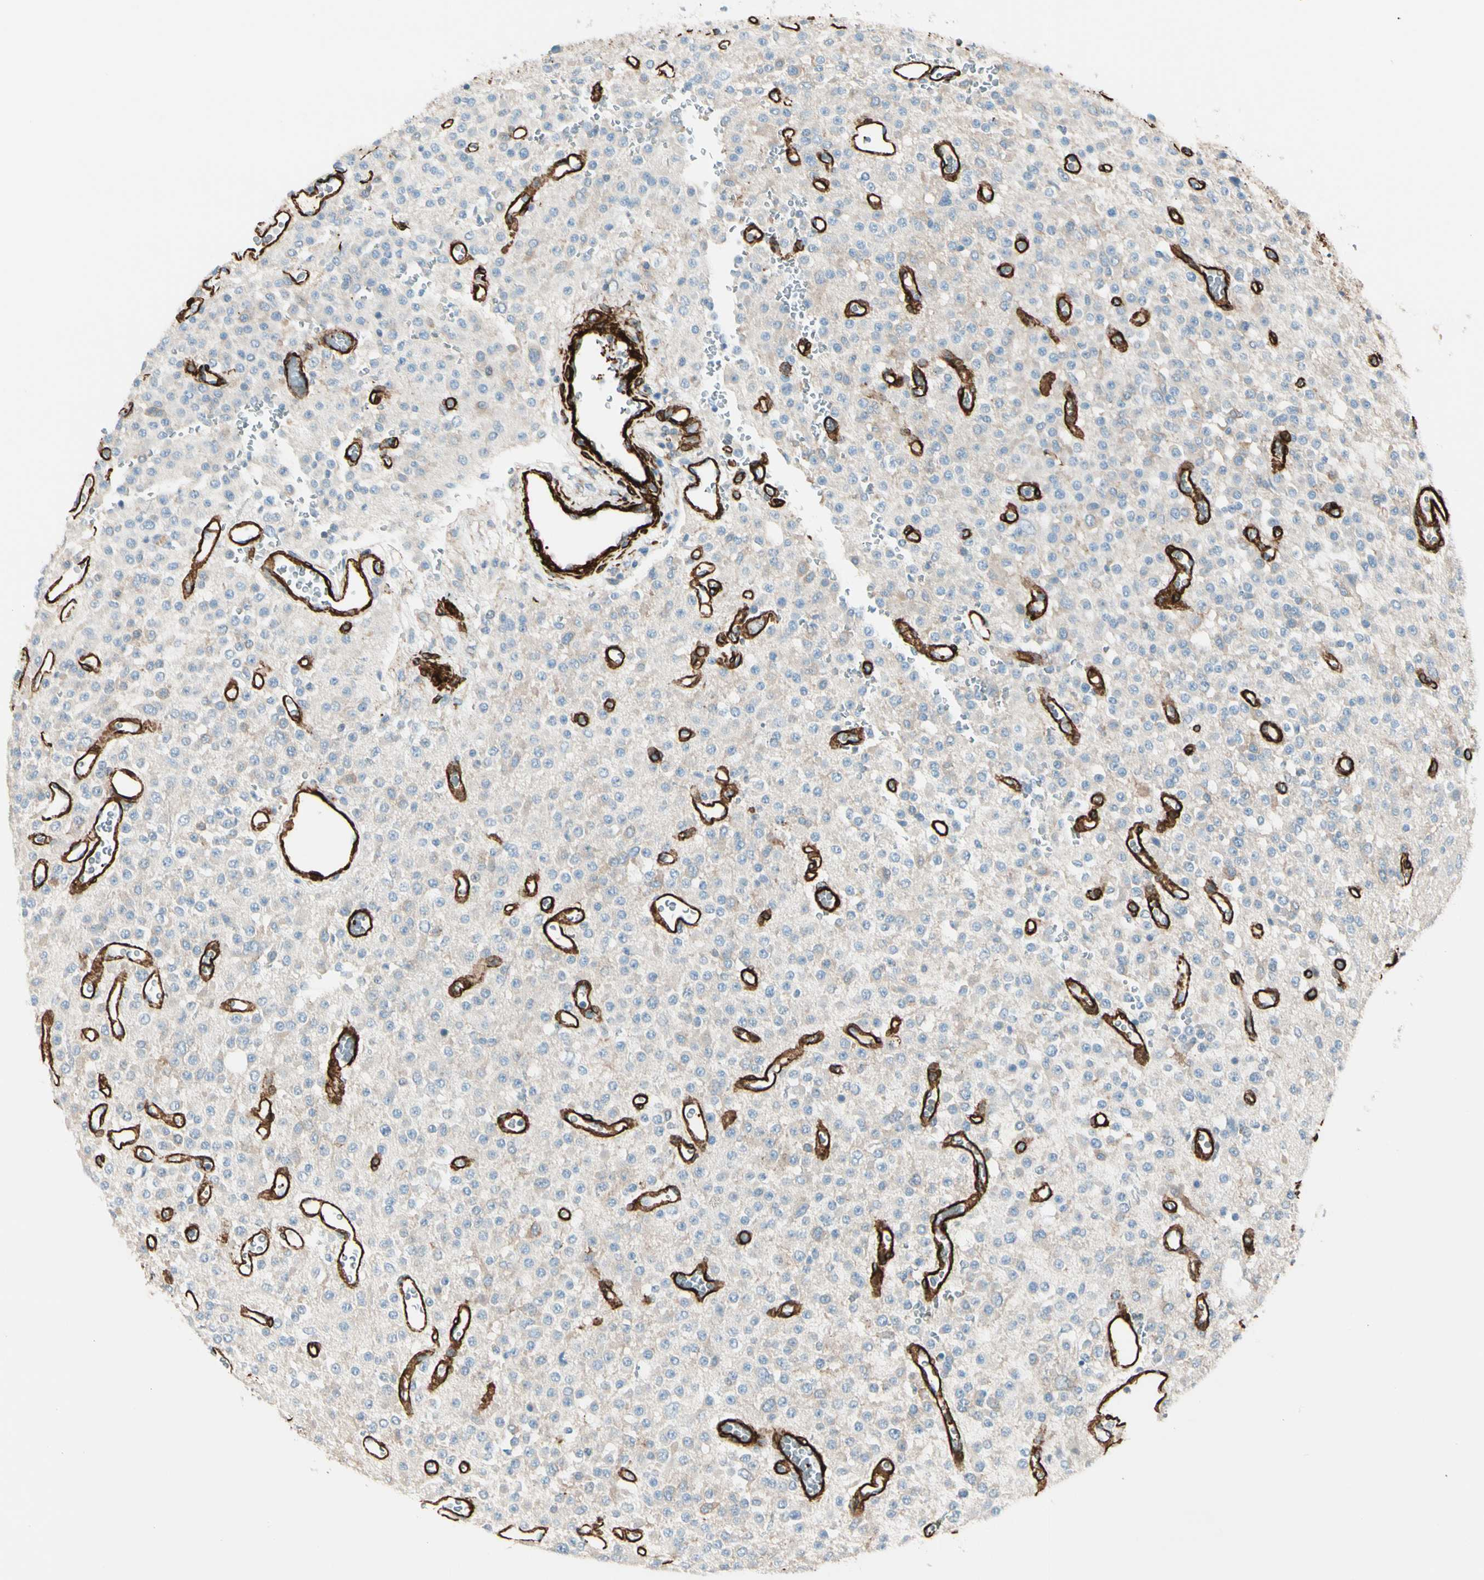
{"staining": {"intensity": "weak", "quantity": "25%-75%", "location": "cytoplasmic/membranous"}, "tissue": "glioma", "cell_type": "Tumor cells", "image_type": "cancer", "snomed": [{"axis": "morphology", "description": "Glioma, malignant, Low grade"}, {"axis": "topography", "description": "Brain"}], "caption": "Human glioma stained with a protein marker reveals weak staining in tumor cells.", "gene": "CALD1", "patient": {"sex": "male", "age": 38}}